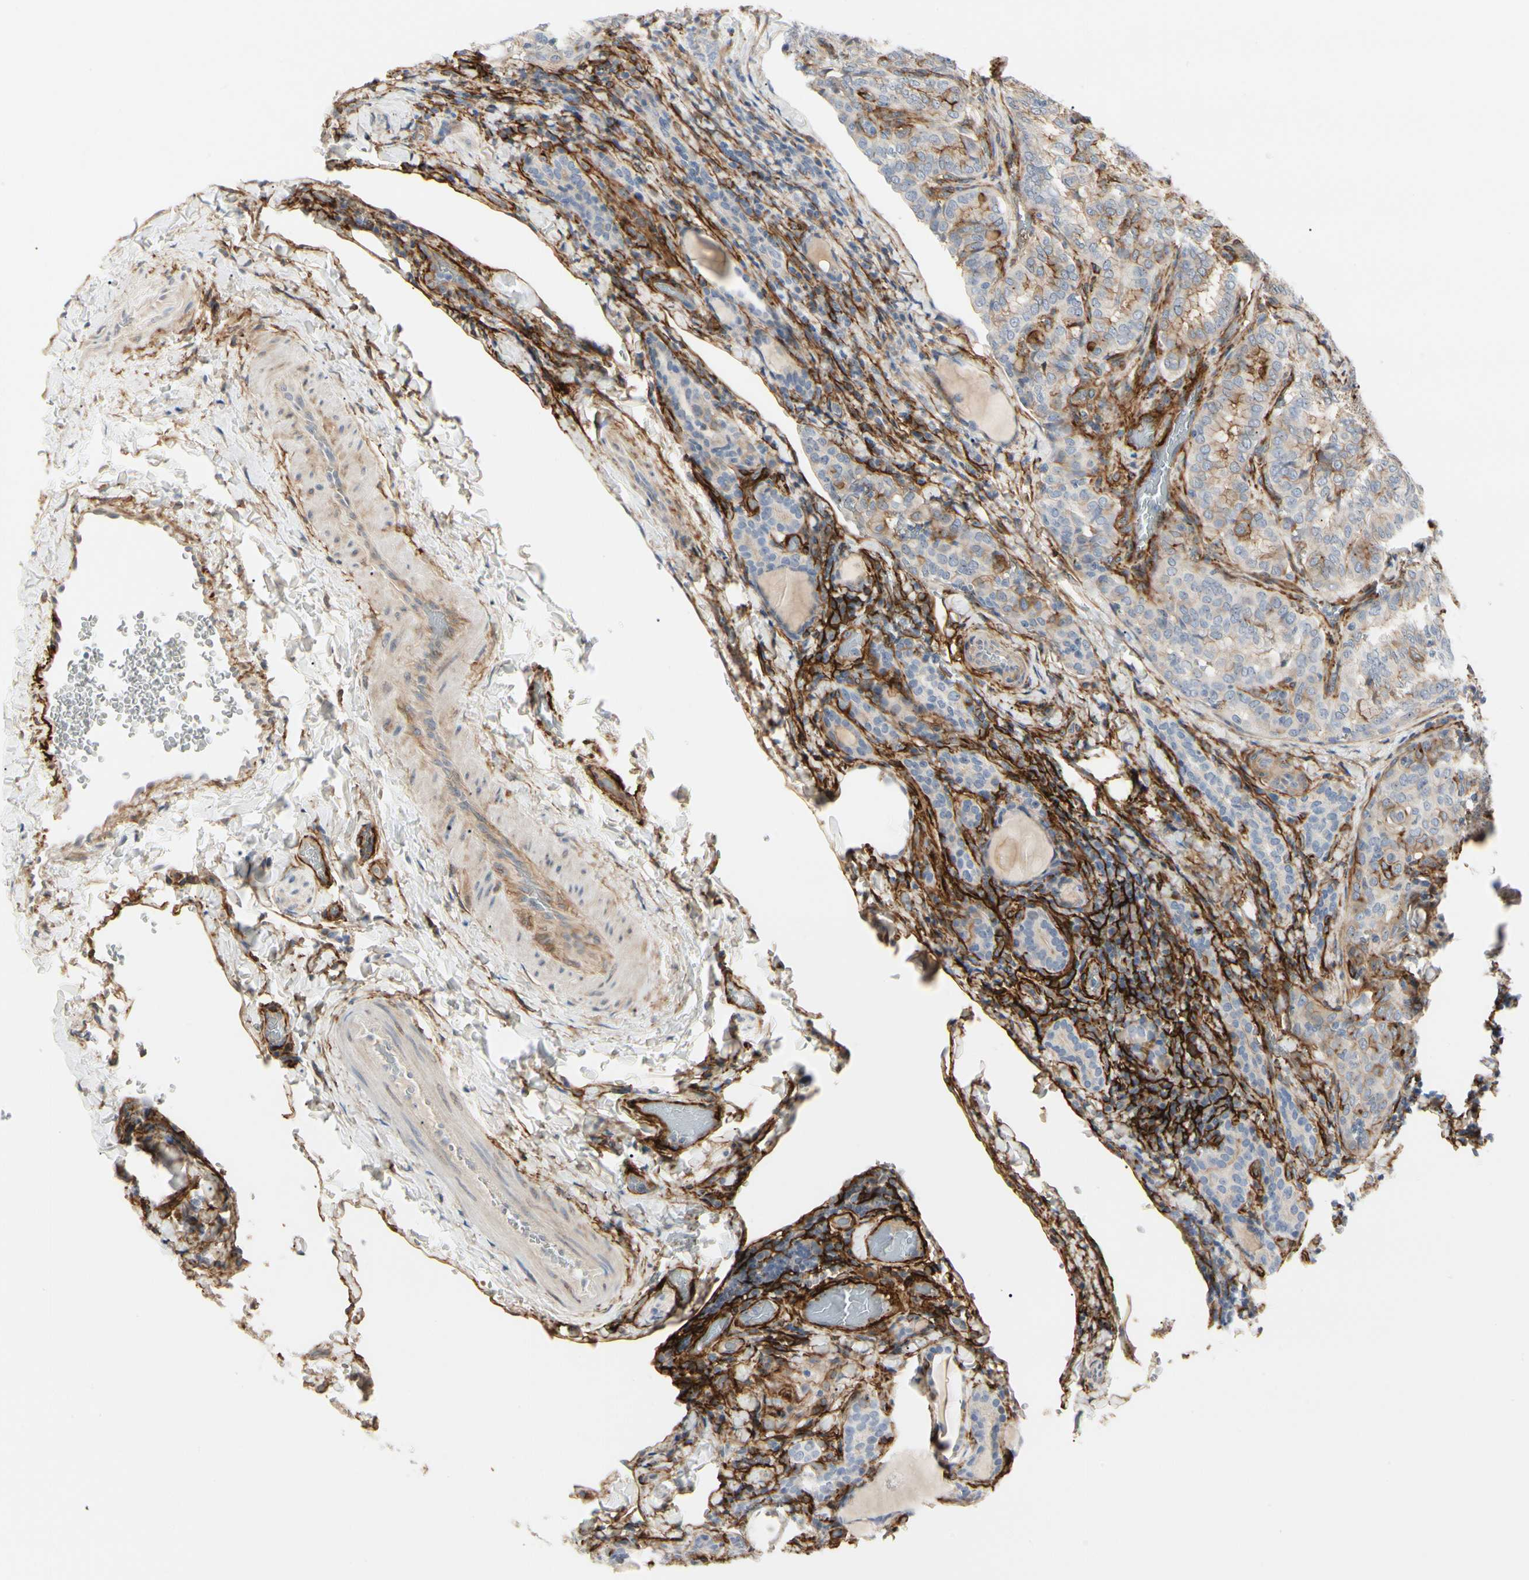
{"staining": {"intensity": "weak", "quantity": ">75%", "location": "cytoplasmic/membranous"}, "tissue": "thyroid cancer", "cell_type": "Tumor cells", "image_type": "cancer", "snomed": [{"axis": "morphology", "description": "Normal tissue, NOS"}, {"axis": "morphology", "description": "Papillary adenocarcinoma, NOS"}, {"axis": "topography", "description": "Thyroid gland"}], "caption": "An immunohistochemistry (IHC) photomicrograph of tumor tissue is shown. Protein staining in brown highlights weak cytoplasmic/membranous positivity in thyroid cancer (papillary adenocarcinoma) within tumor cells.", "gene": "GGT5", "patient": {"sex": "female", "age": 30}}